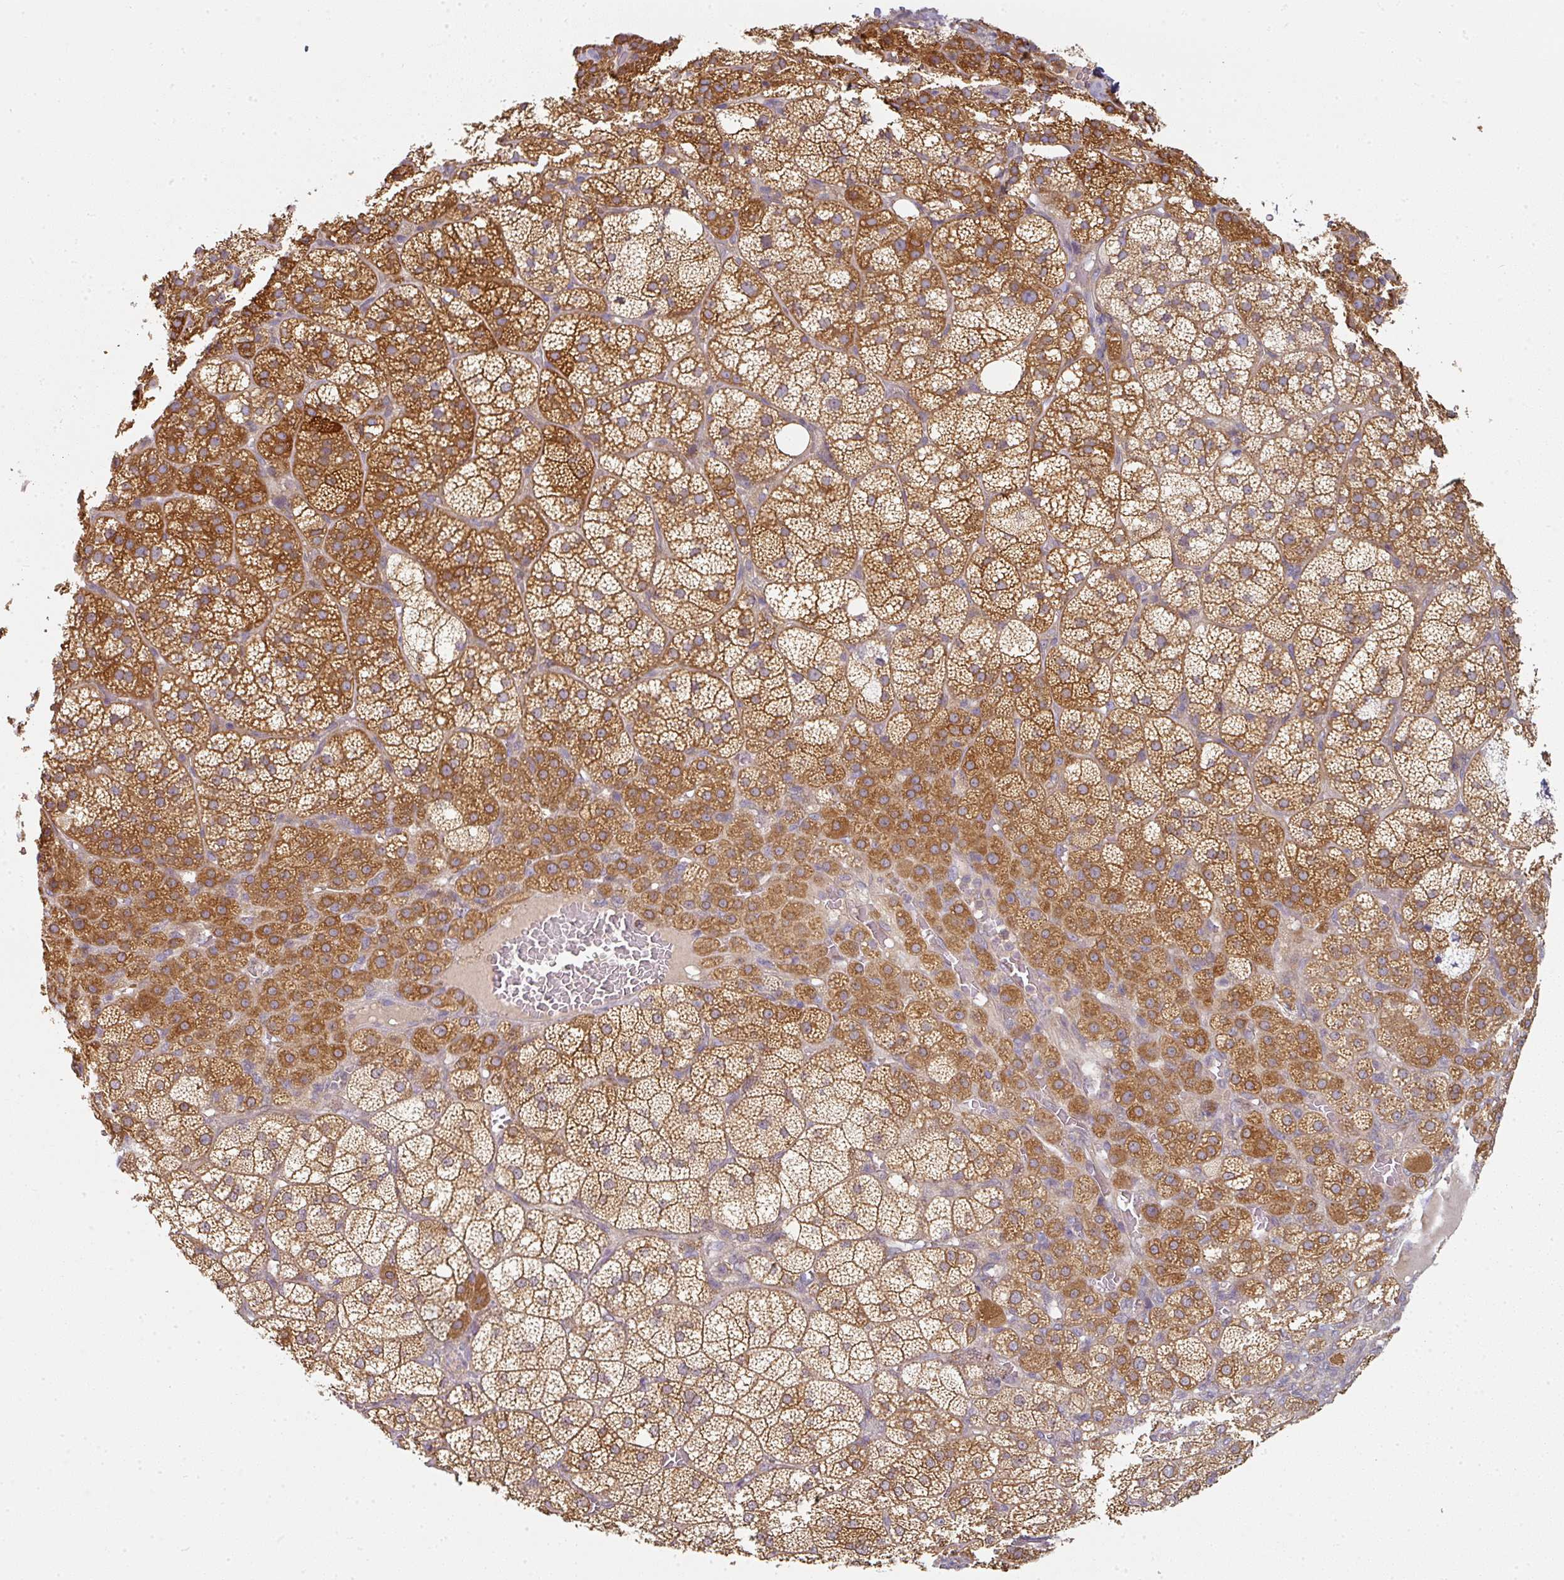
{"staining": {"intensity": "moderate", "quantity": ">75%", "location": "cytoplasmic/membranous"}, "tissue": "adrenal gland", "cell_type": "Glandular cells", "image_type": "normal", "snomed": [{"axis": "morphology", "description": "Normal tissue, NOS"}, {"axis": "topography", "description": "Adrenal gland"}], "caption": "Immunohistochemistry (IHC) image of benign human adrenal gland stained for a protein (brown), which exhibits medium levels of moderate cytoplasmic/membranous expression in approximately >75% of glandular cells.", "gene": "MAP2K2", "patient": {"sex": "female", "age": 60}}